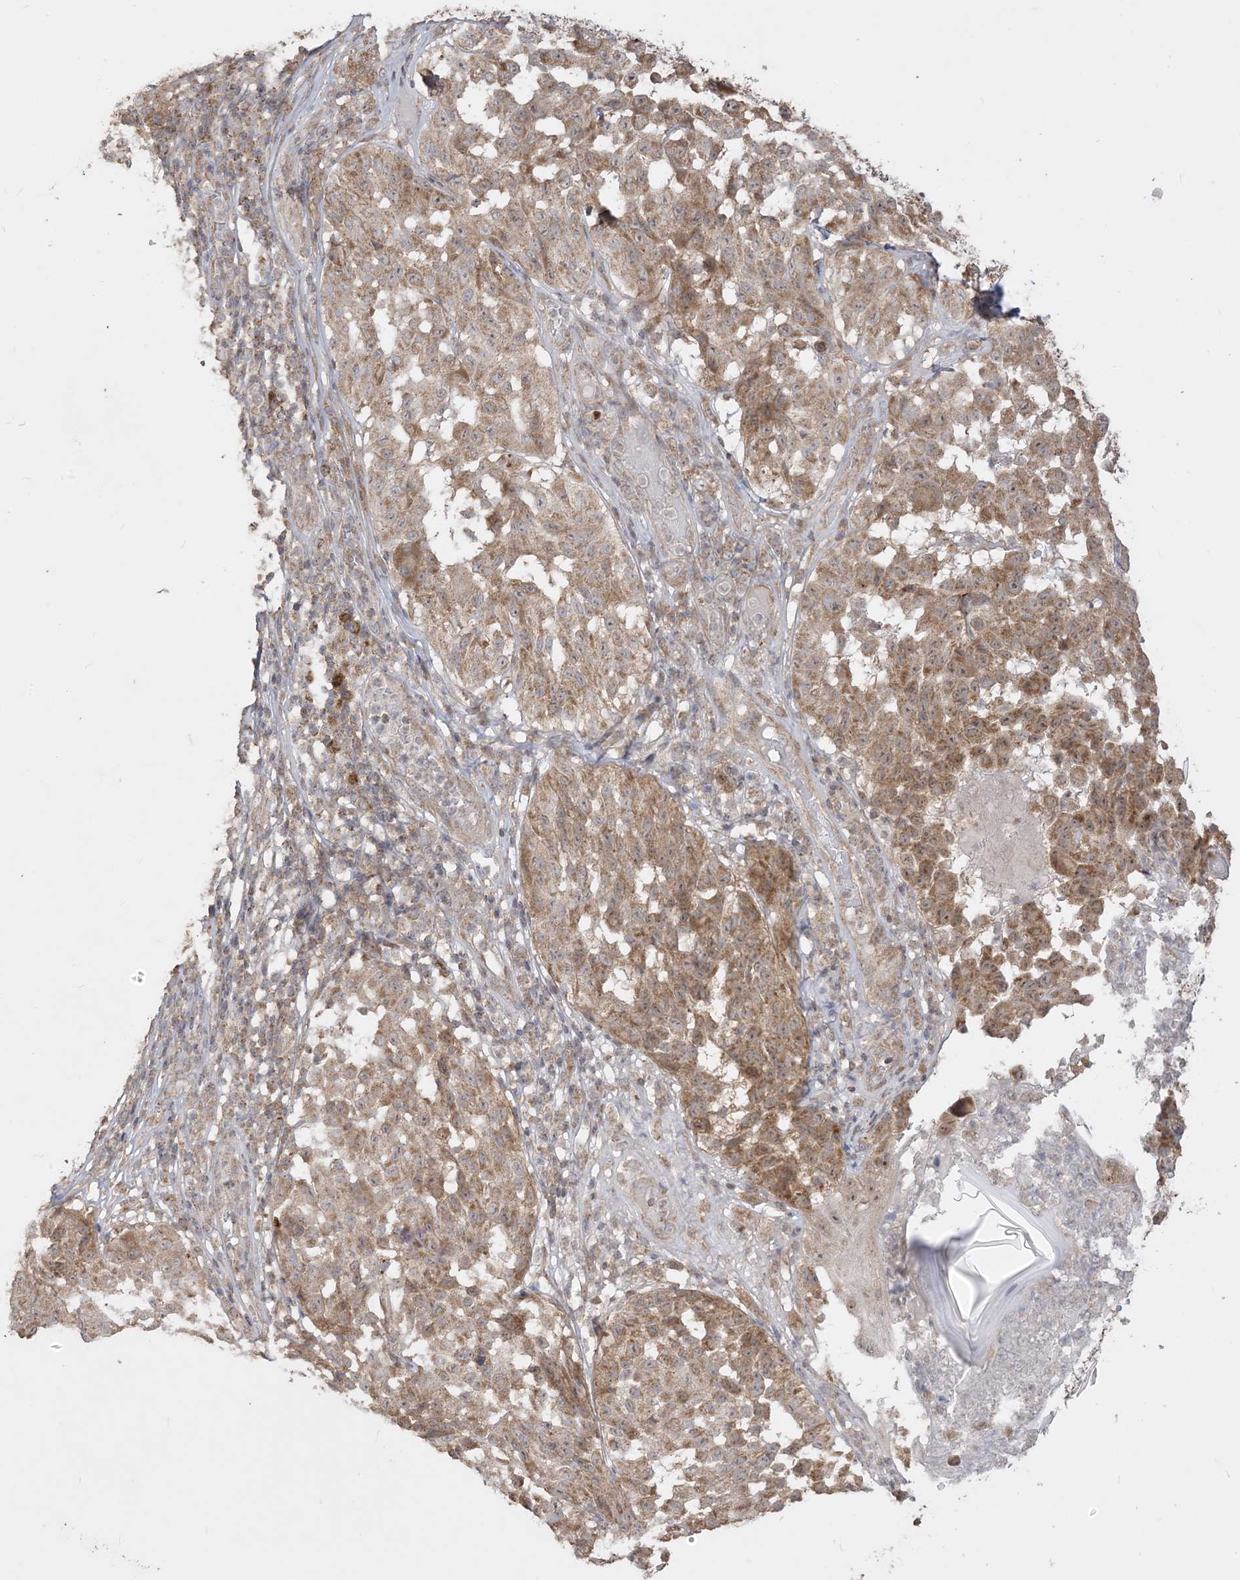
{"staining": {"intensity": "strong", "quantity": ">75%", "location": "cytoplasmic/membranous"}, "tissue": "melanoma", "cell_type": "Tumor cells", "image_type": "cancer", "snomed": [{"axis": "morphology", "description": "Malignant melanoma, NOS"}, {"axis": "topography", "description": "Skin"}], "caption": "Immunohistochemistry (IHC) image of neoplastic tissue: human melanoma stained using IHC exhibits high levels of strong protein expression localized specifically in the cytoplasmic/membranous of tumor cells, appearing as a cytoplasmic/membranous brown color.", "gene": "SIRT3", "patient": {"sex": "female", "age": 46}}